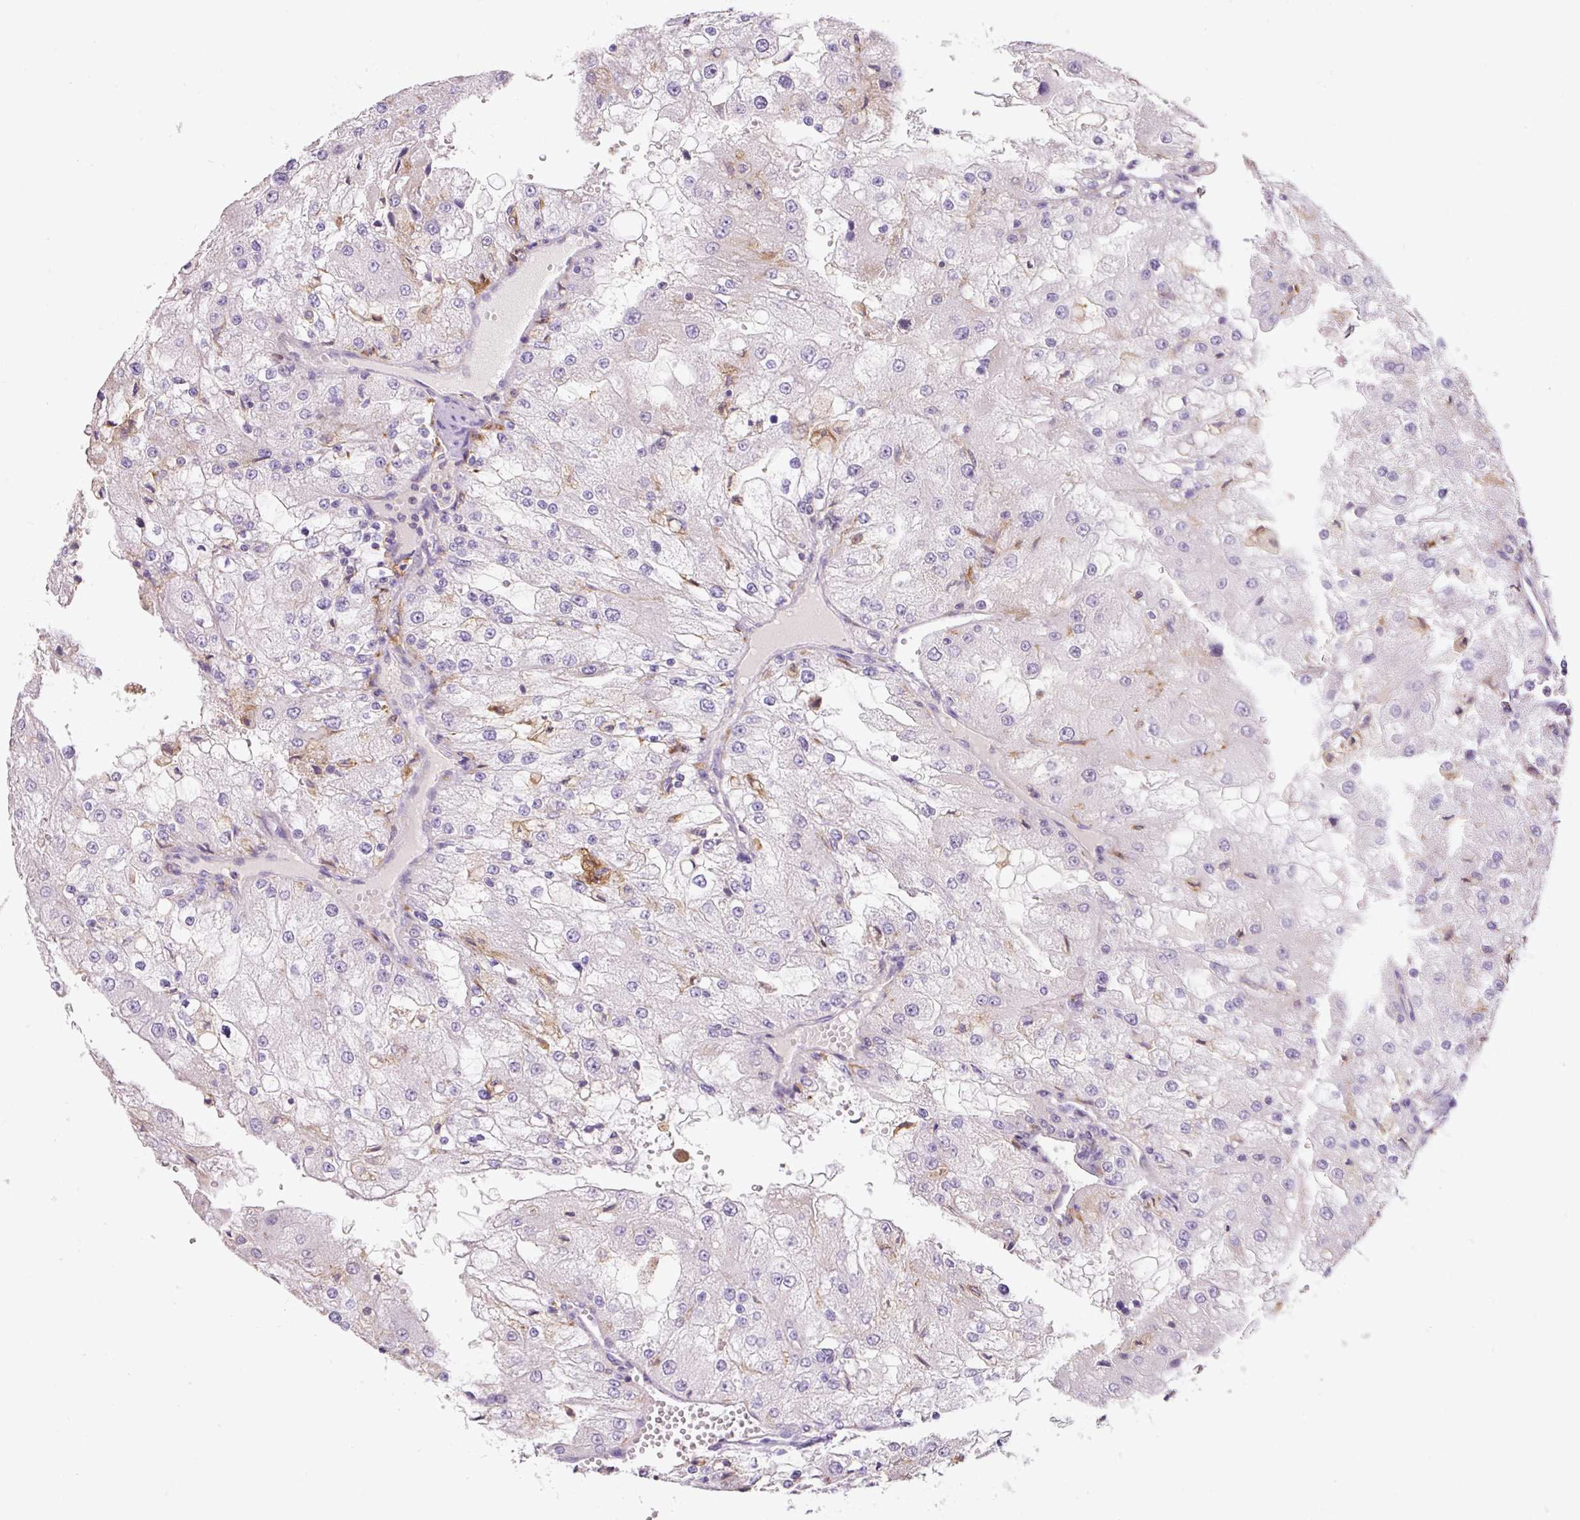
{"staining": {"intensity": "negative", "quantity": "none", "location": "none"}, "tissue": "renal cancer", "cell_type": "Tumor cells", "image_type": "cancer", "snomed": [{"axis": "morphology", "description": "Adenocarcinoma, NOS"}, {"axis": "topography", "description": "Kidney"}], "caption": "Renal cancer stained for a protein using immunohistochemistry exhibits no positivity tumor cells.", "gene": "TDRD15", "patient": {"sex": "female", "age": 74}}